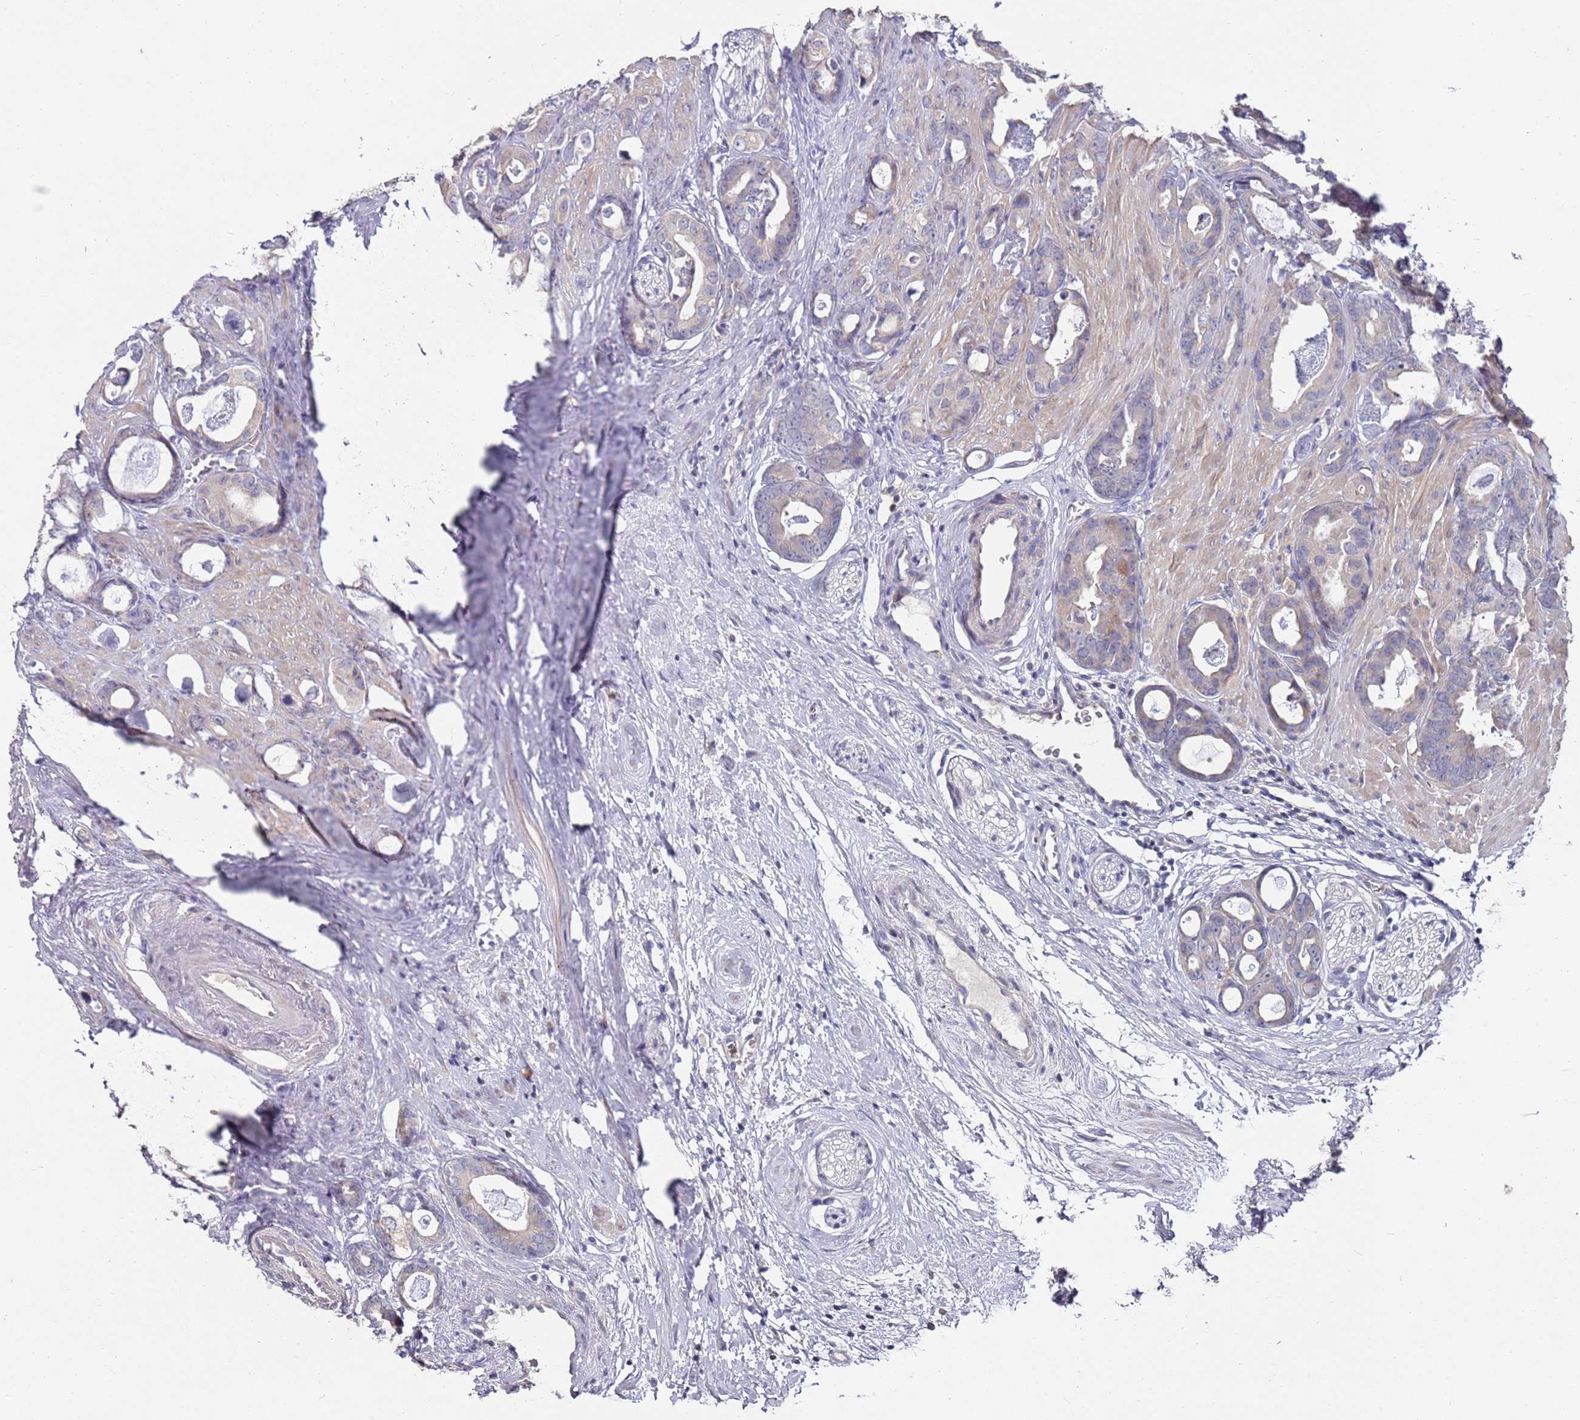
{"staining": {"intensity": "negative", "quantity": "none", "location": "none"}, "tissue": "prostate cancer", "cell_type": "Tumor cells", "image_type": "cancer", "snomed": [{"axis": "morphology", "description": "Adenocarcinoma, Low grade"}, {"axis": "topography", "description": "Prostate"}], "caption": "High magnification brightfield microscopy of prostate low-grade adenocarcinoma stained with DAB (brown) and counterstained with hematoxylin (blue): tumor cells show no significant staining.", "gene": "LACC1", "patient": {"sex": "male", "age": 63}}